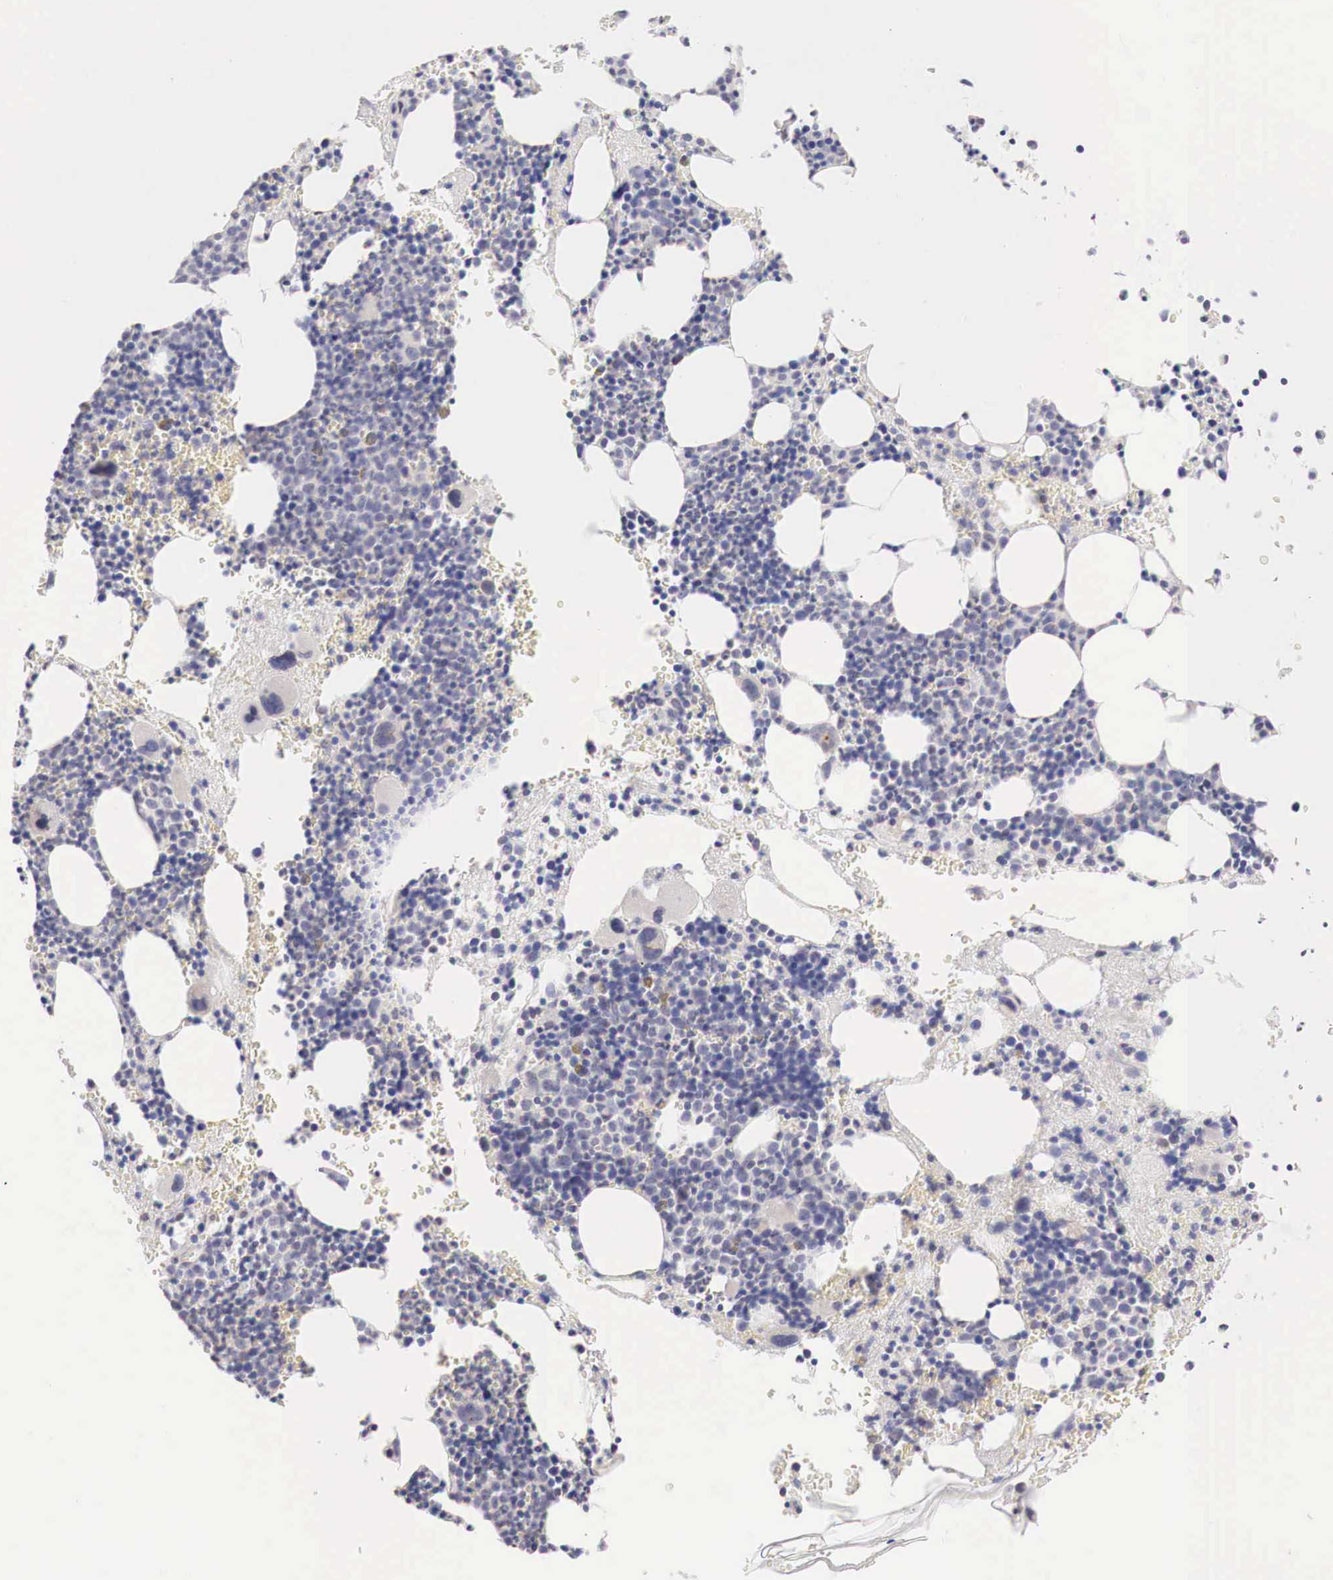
{"staining": {"intensity": "weak", "quantity": "<25%", "location": "nuclear"}, "tissue": "bone marrow", "cell_type": "Hematopoietic cells", "image_type": "normal", "snomed": [{"axis": "morphology", "description": "Normal tissue, NOS"}, {"axis": "topography", "description": "Bone marrow"}], "caption": "This is a image of immunohistochemistry (IHC) staining of benign bone marrow, which shows no positivity in hematopoietic cells.", "gene": "TRIM13", "patient": {"sex": "male", "age": 75}}